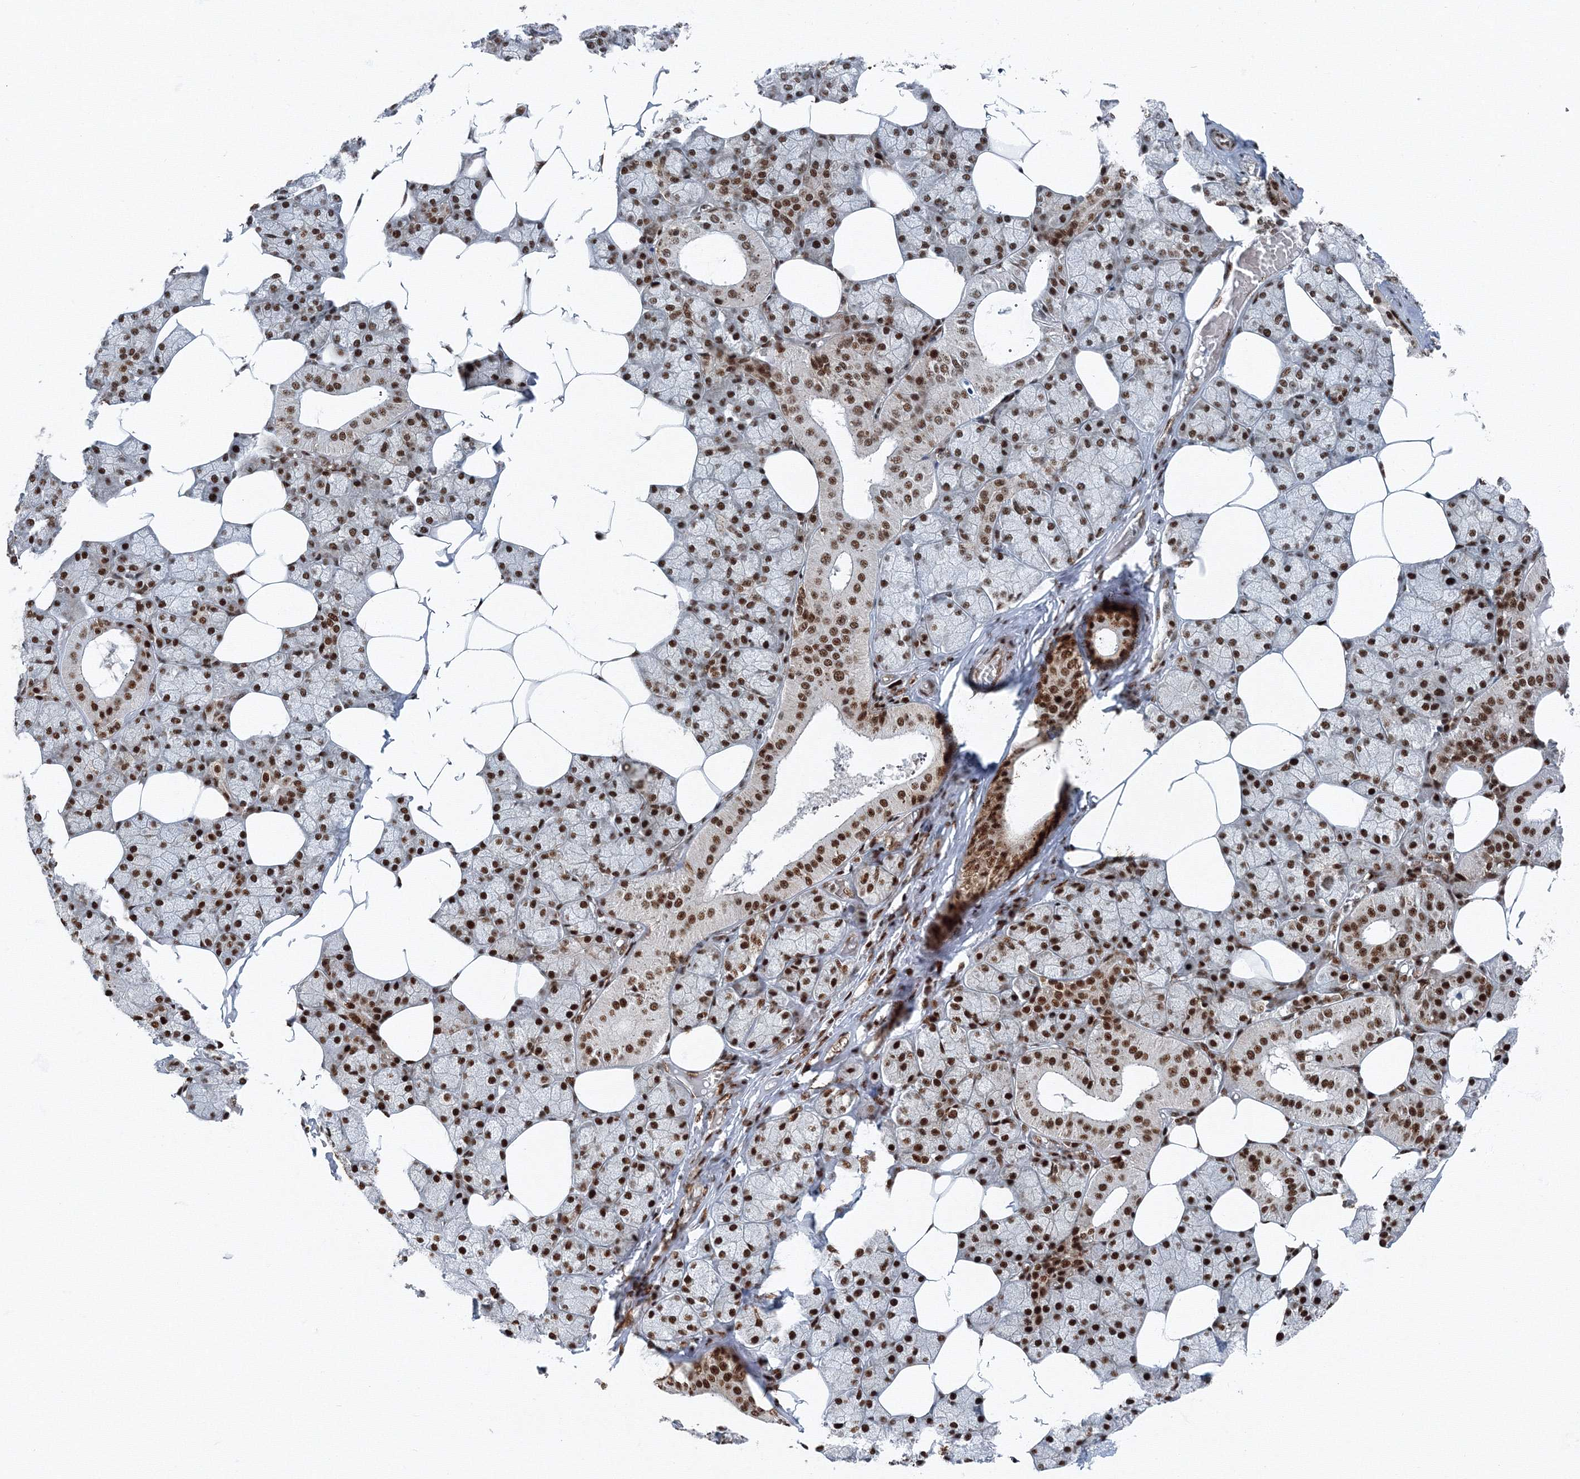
{"staining": {"intensity": "strong", "quantity": ">75%", "location": "nuclear"}, "tissue": "salivary gland", "cell_type": "Glandular cells", "image_type": "normal", "snomed": [{"axis": "morphology", "description": "Normal tissue, NOS"}, {"axis": "topography", "description": "Salivary gland"}], "caption": "An image of salivary gland stained for a protein exhibits strong nuclear brown staining in glandular cells. (Stains: DAB in brown, nuclei in blue, Microscopy: brightfield microscopy at high magnification).", "gene": "SNRPC", "patient": {"sex": "male", "age": 62}}